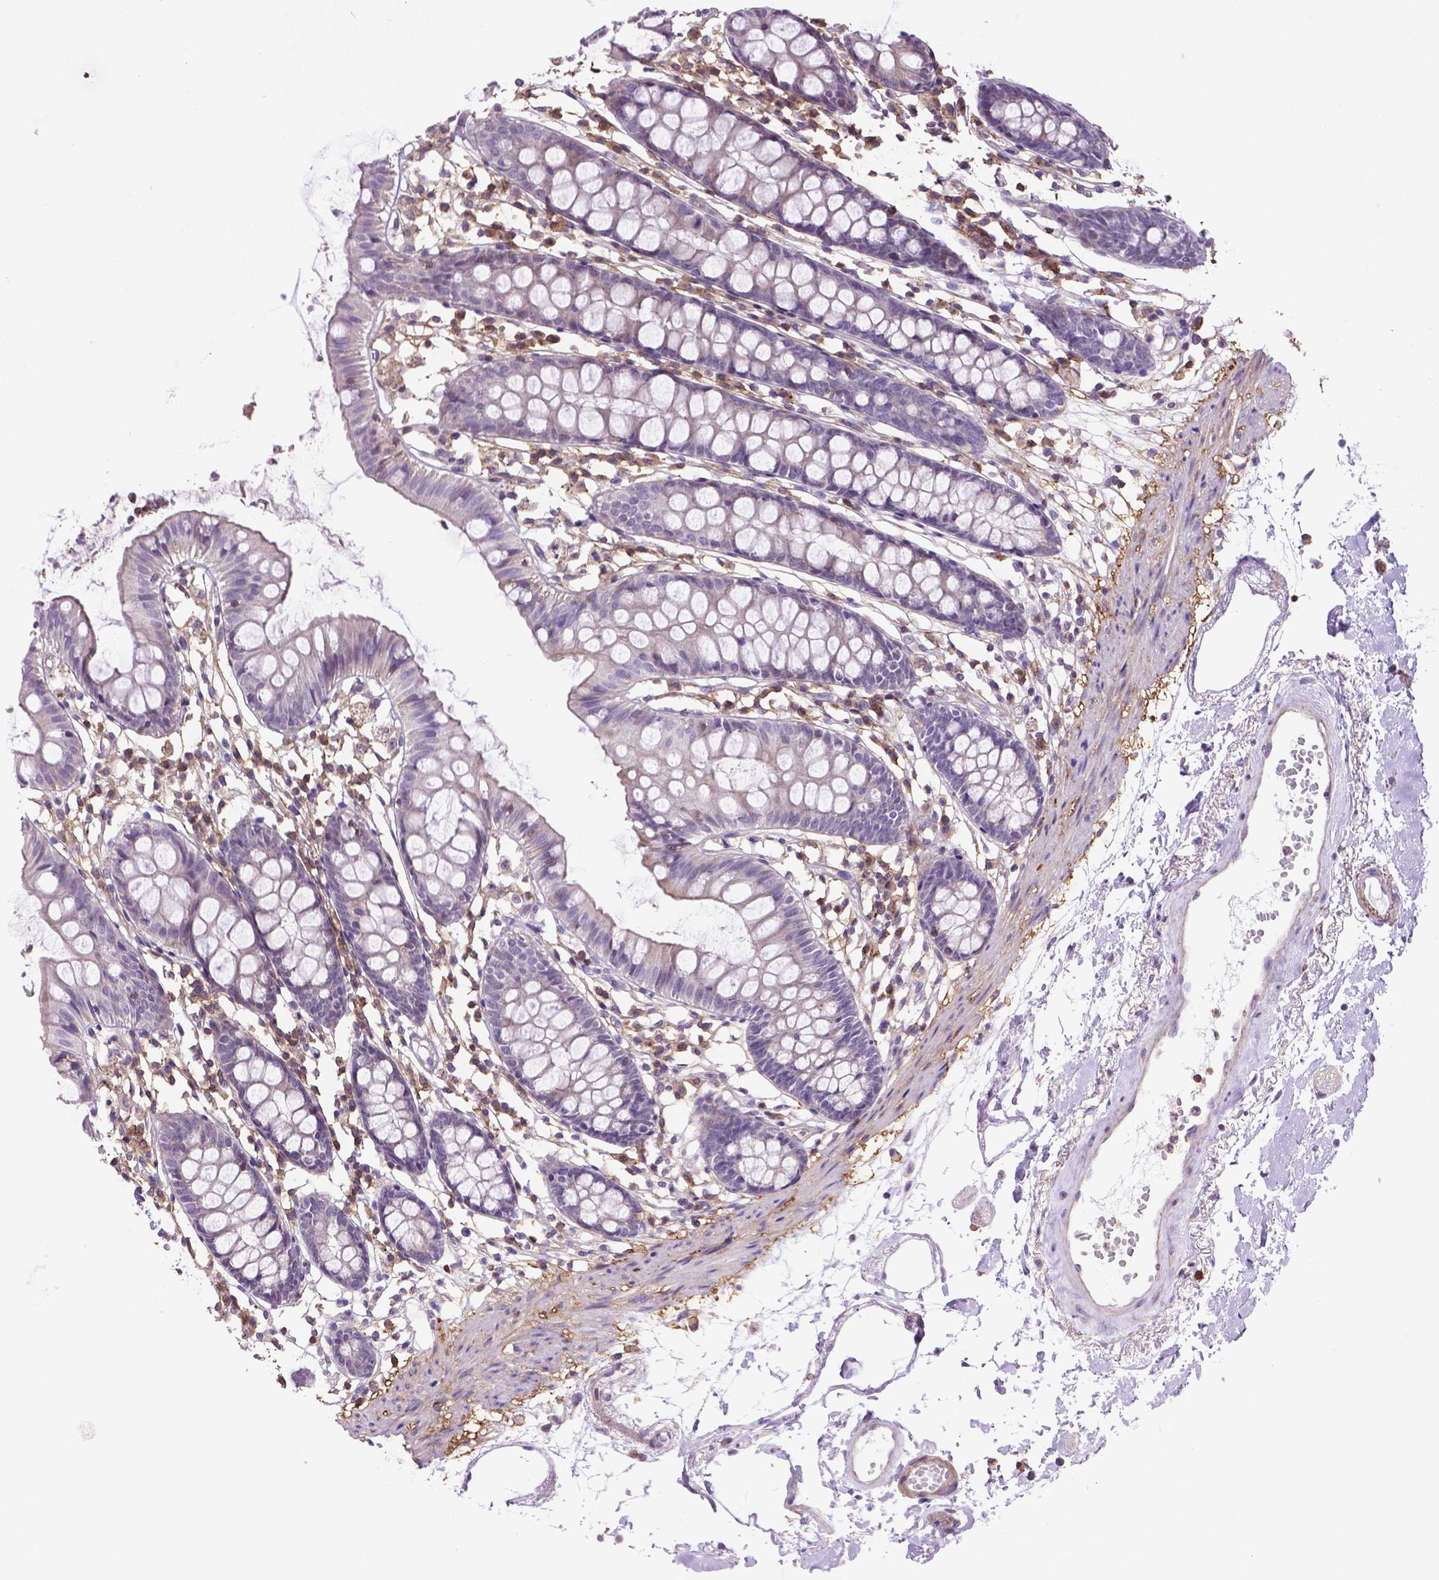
{"staining": {"intensity": "negative", "quantity": "none", "location": "none"}, "tissue": "colon", "cell_type": "Endothelial cells", "image_type": "normal", "snomed": [{"axis": "morphology", "description": "Normal tissue, NOS"}, {"axis": "topography", "description": "Colon"}], "caption": "Photomicrograph shows no significant protein staining in endothelial cells of unremarkable colon. (DAB immunohistochemistry visualized using brightfield microscopy, high magnification).", "gene": "ACAD10", "patient": {"sex": "female", "age": 84}}